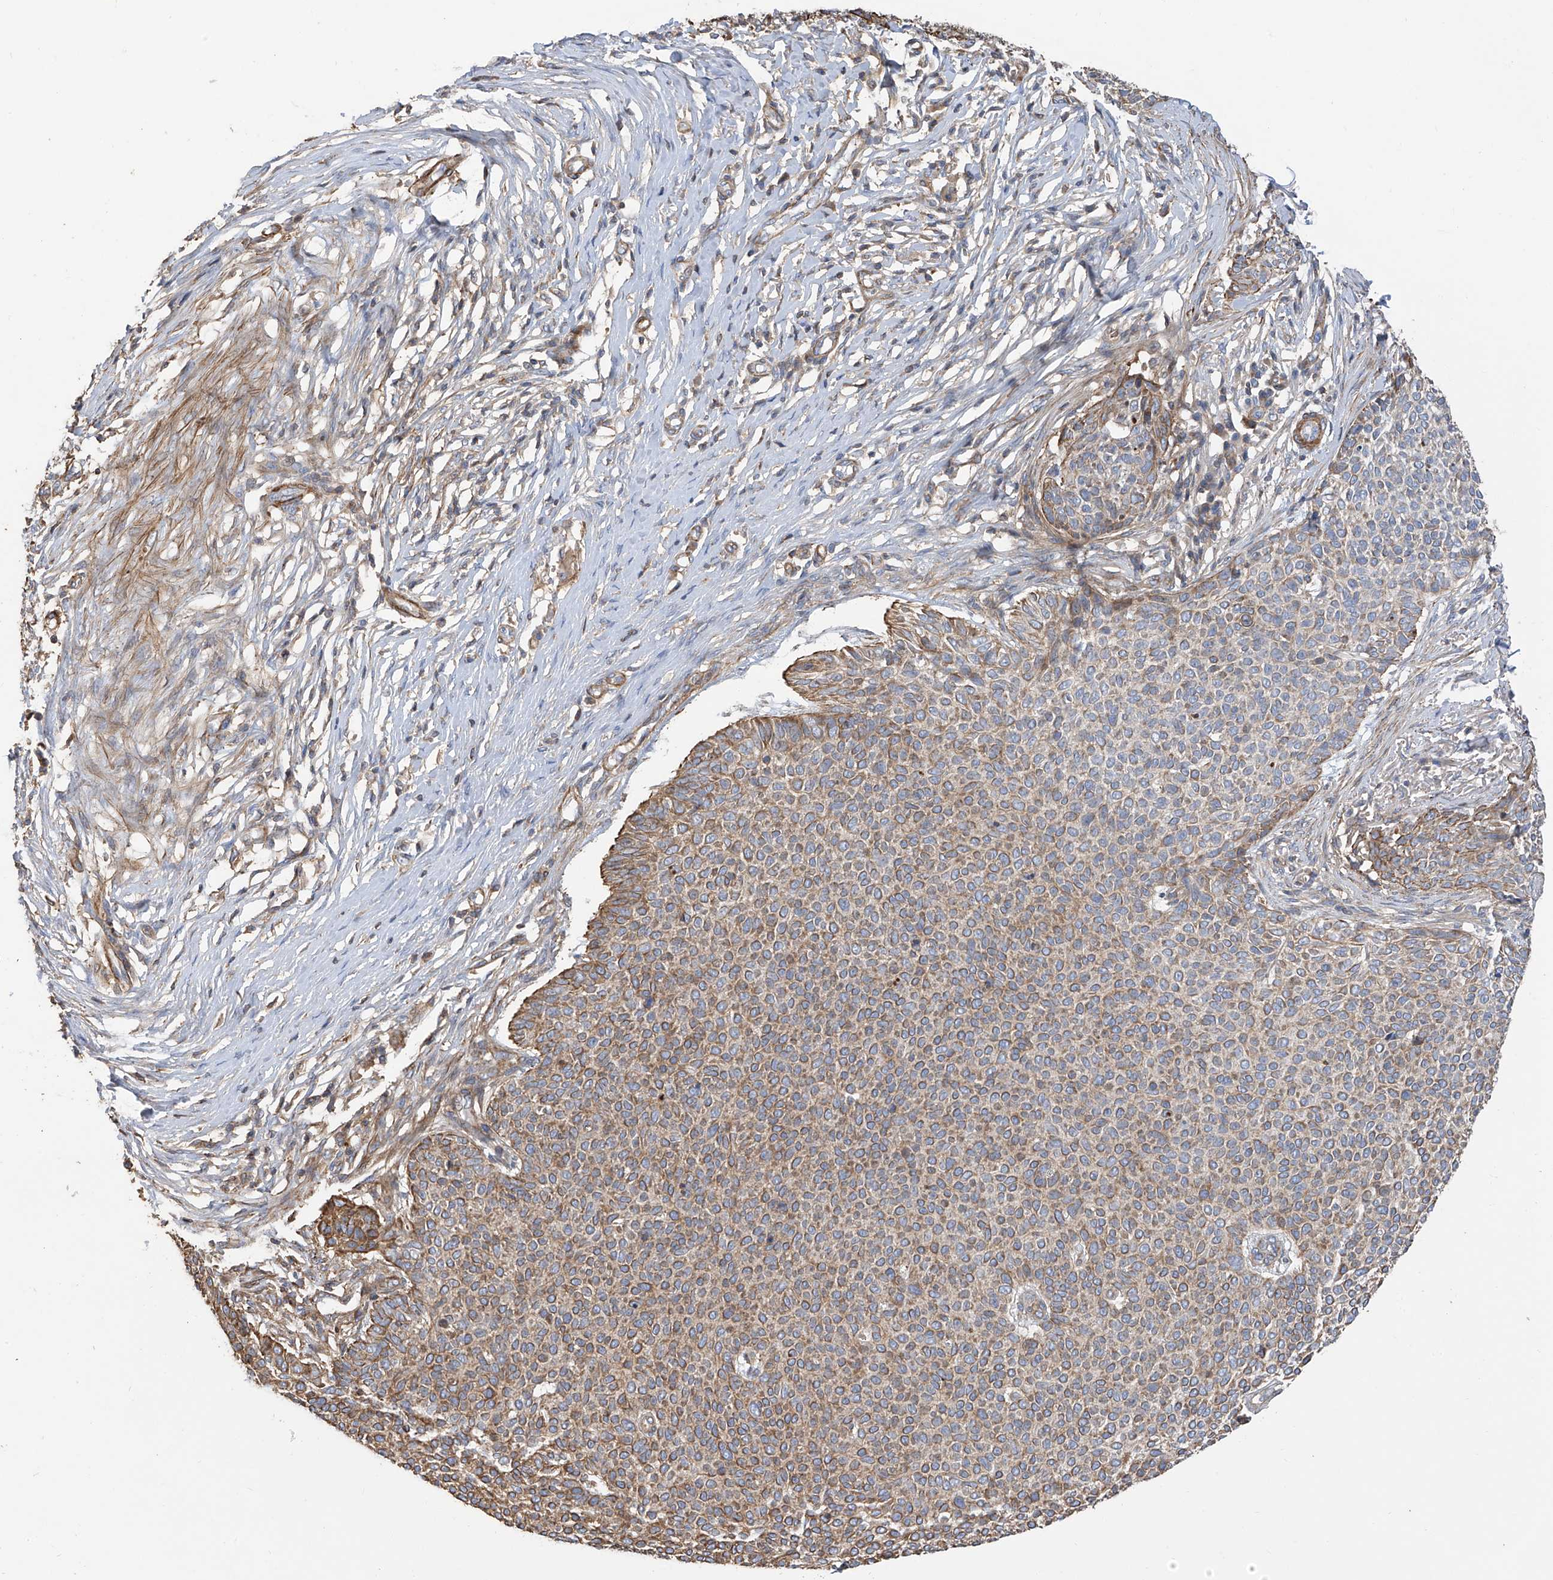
{"staining": {"intensity": "moderate", "quantity": "25%-75%", "location": "cytoplasmic/membranous"}, "tissue": "skin cancer", "cell_type": "Tumor cells", "image_type": "cancer", "snomed": [{"axis": "morphology", "description": "Normal tissue, NOS"}, {"axis": "morphology", "description": "Basal cell carcinoma"}, {"axis": "topography", "description": "Skin"}], "caption": "Basal cell carcinoma (skin) tissue shows moderate cytoplasmic/membranous staining in approximately 25%-75% of tumor cells (brown staining indicates protein expression, while blue staining denotes nuclei).", "gene": "SLC43A3", "patient": {"sex": "male", "age": 50}}